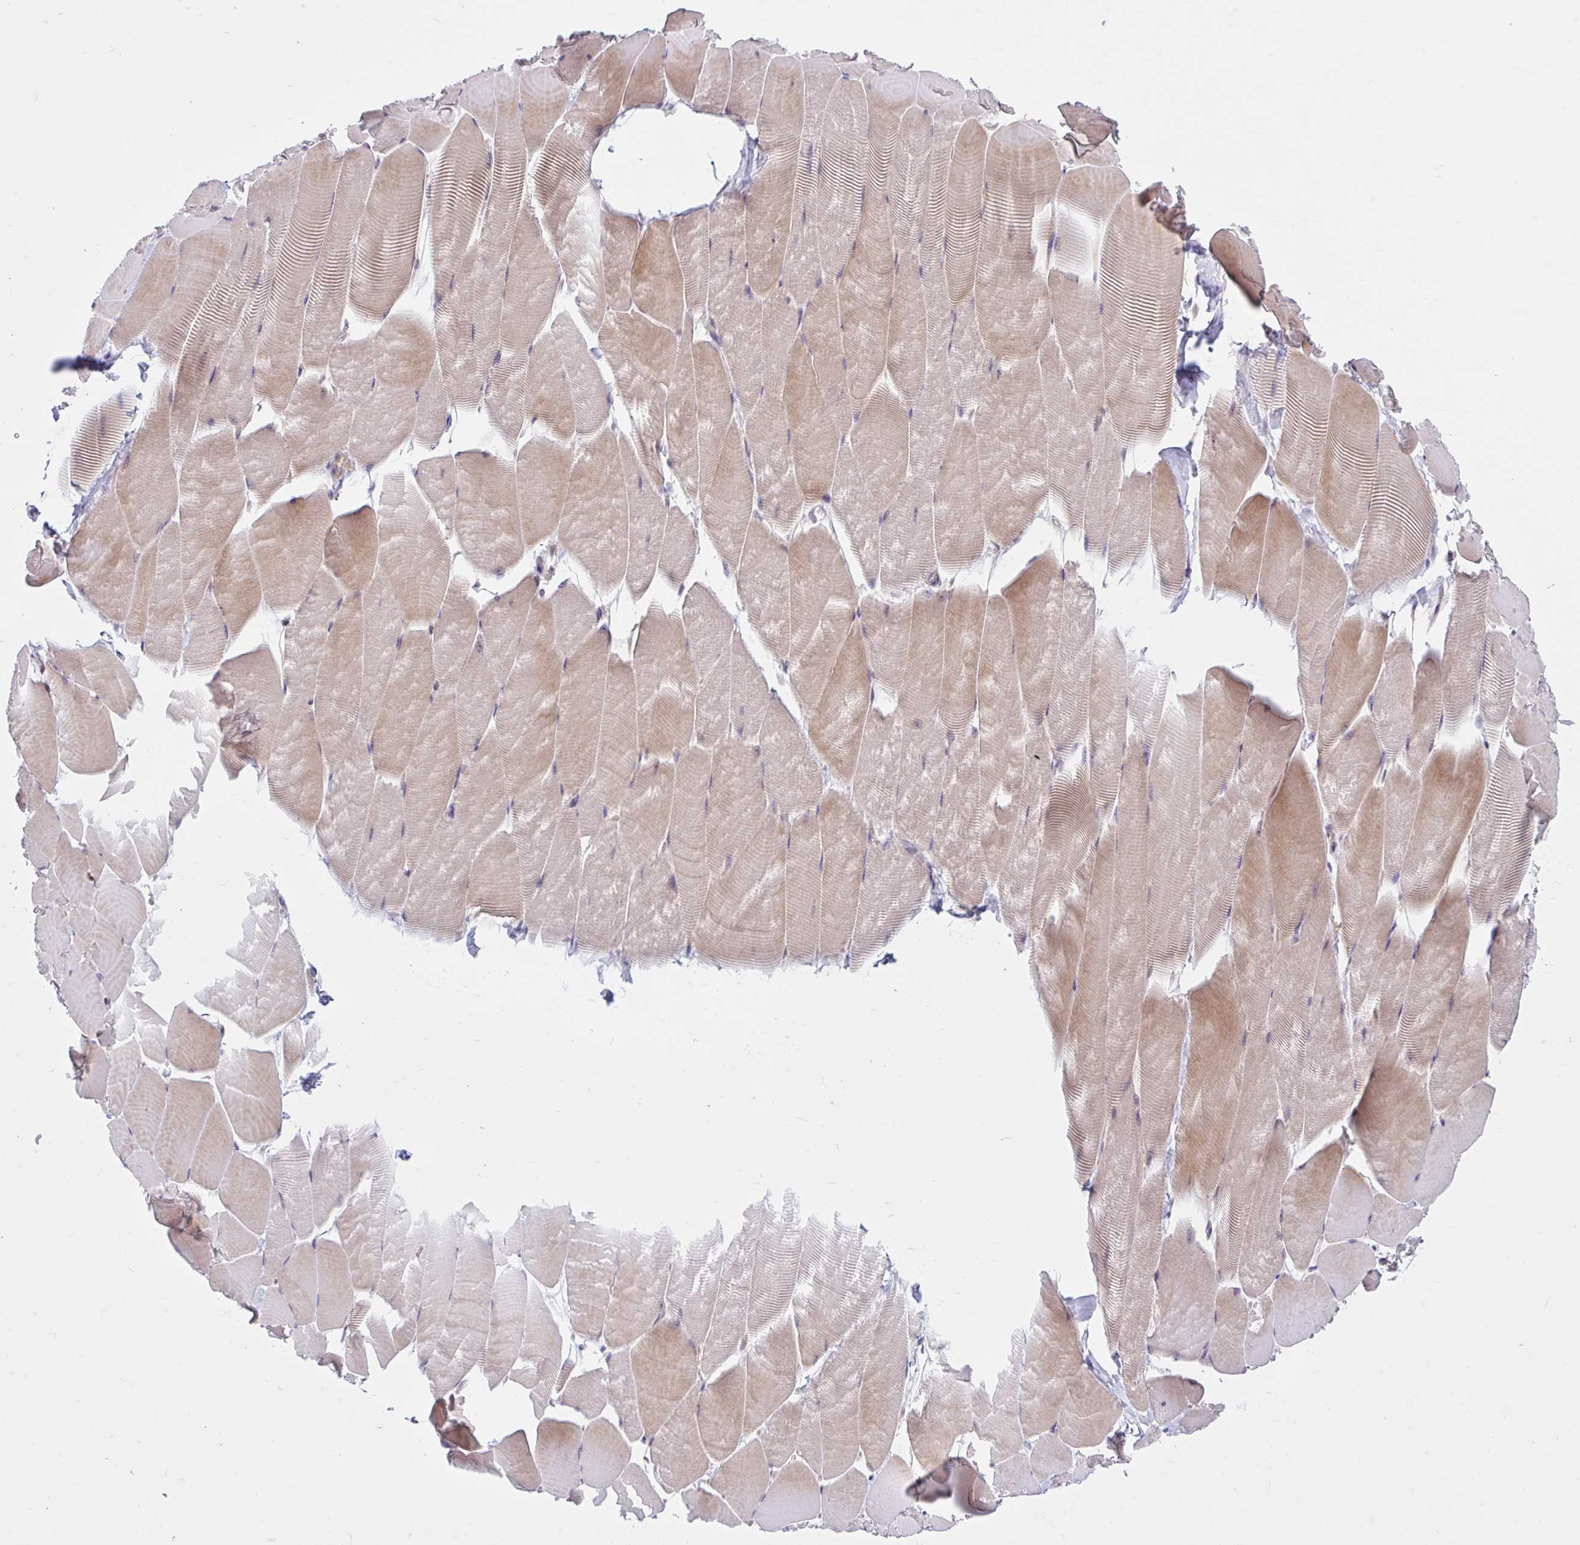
{"staining": {"intensity": "weak", "quantity": "25%-75%", "location": "cytoplasmic/membranous"}, "tissue": "skeletal muscle", "cell_type": "Myocytes", "image_type": "normal", "snomed": [{"axis": "morphology", "description": "Normal tissue, NOS"}, {"axis": "topography", "description": "Skeletal muscle"}], "caption": "This photomicrograph demonstrates unremarkable skeletal muscle stained with IHC to label a protein in brown. The cytoplasmic/membranous of myocytes show weak positivity for the protein. Nuclei are counter-stained blue.", "gene": "HMBS", "patient": {"sex": "male", "age": 25}}